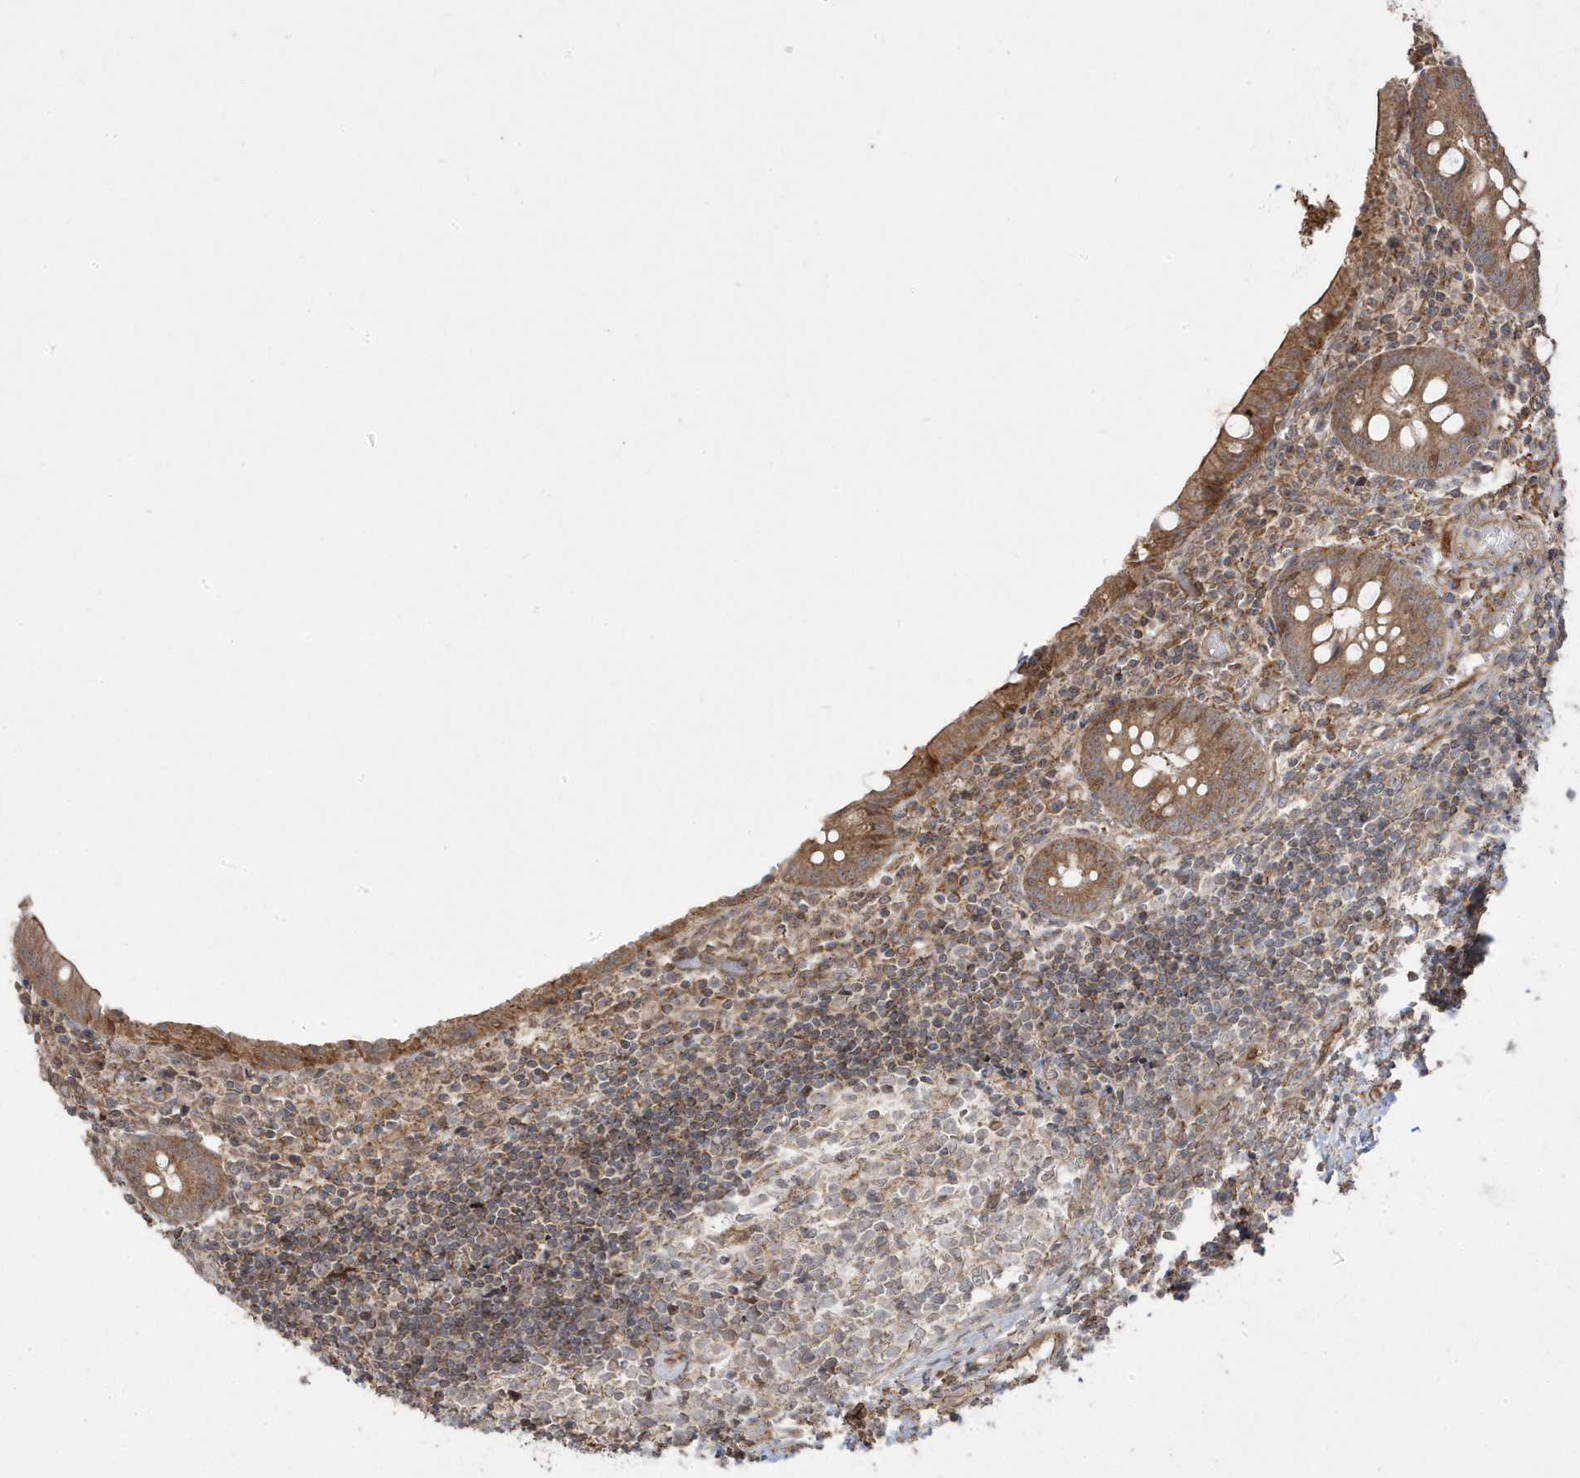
{"staining": {"intensity": "moderate", "quantity": ">75%", "location": "cytoplasmic/membranous"}, "tissue": "appendix", "cell_type": "Glandular cells", "image_type": "normal", "snomed": [{"axis": "morphology", "description": "Normal tissue, NOS"}, {"axis": "topography", "description": "Appendix"}], "caption": "IHC histopathology image of benign human appendix stained for a protein (brown), which shows medium levels of moderate cytoplasmic/membranous staining in approximately >75% of glandular cells.", "gene": "DNAJC12", "patient": {"sex": "female", "age": 17}}